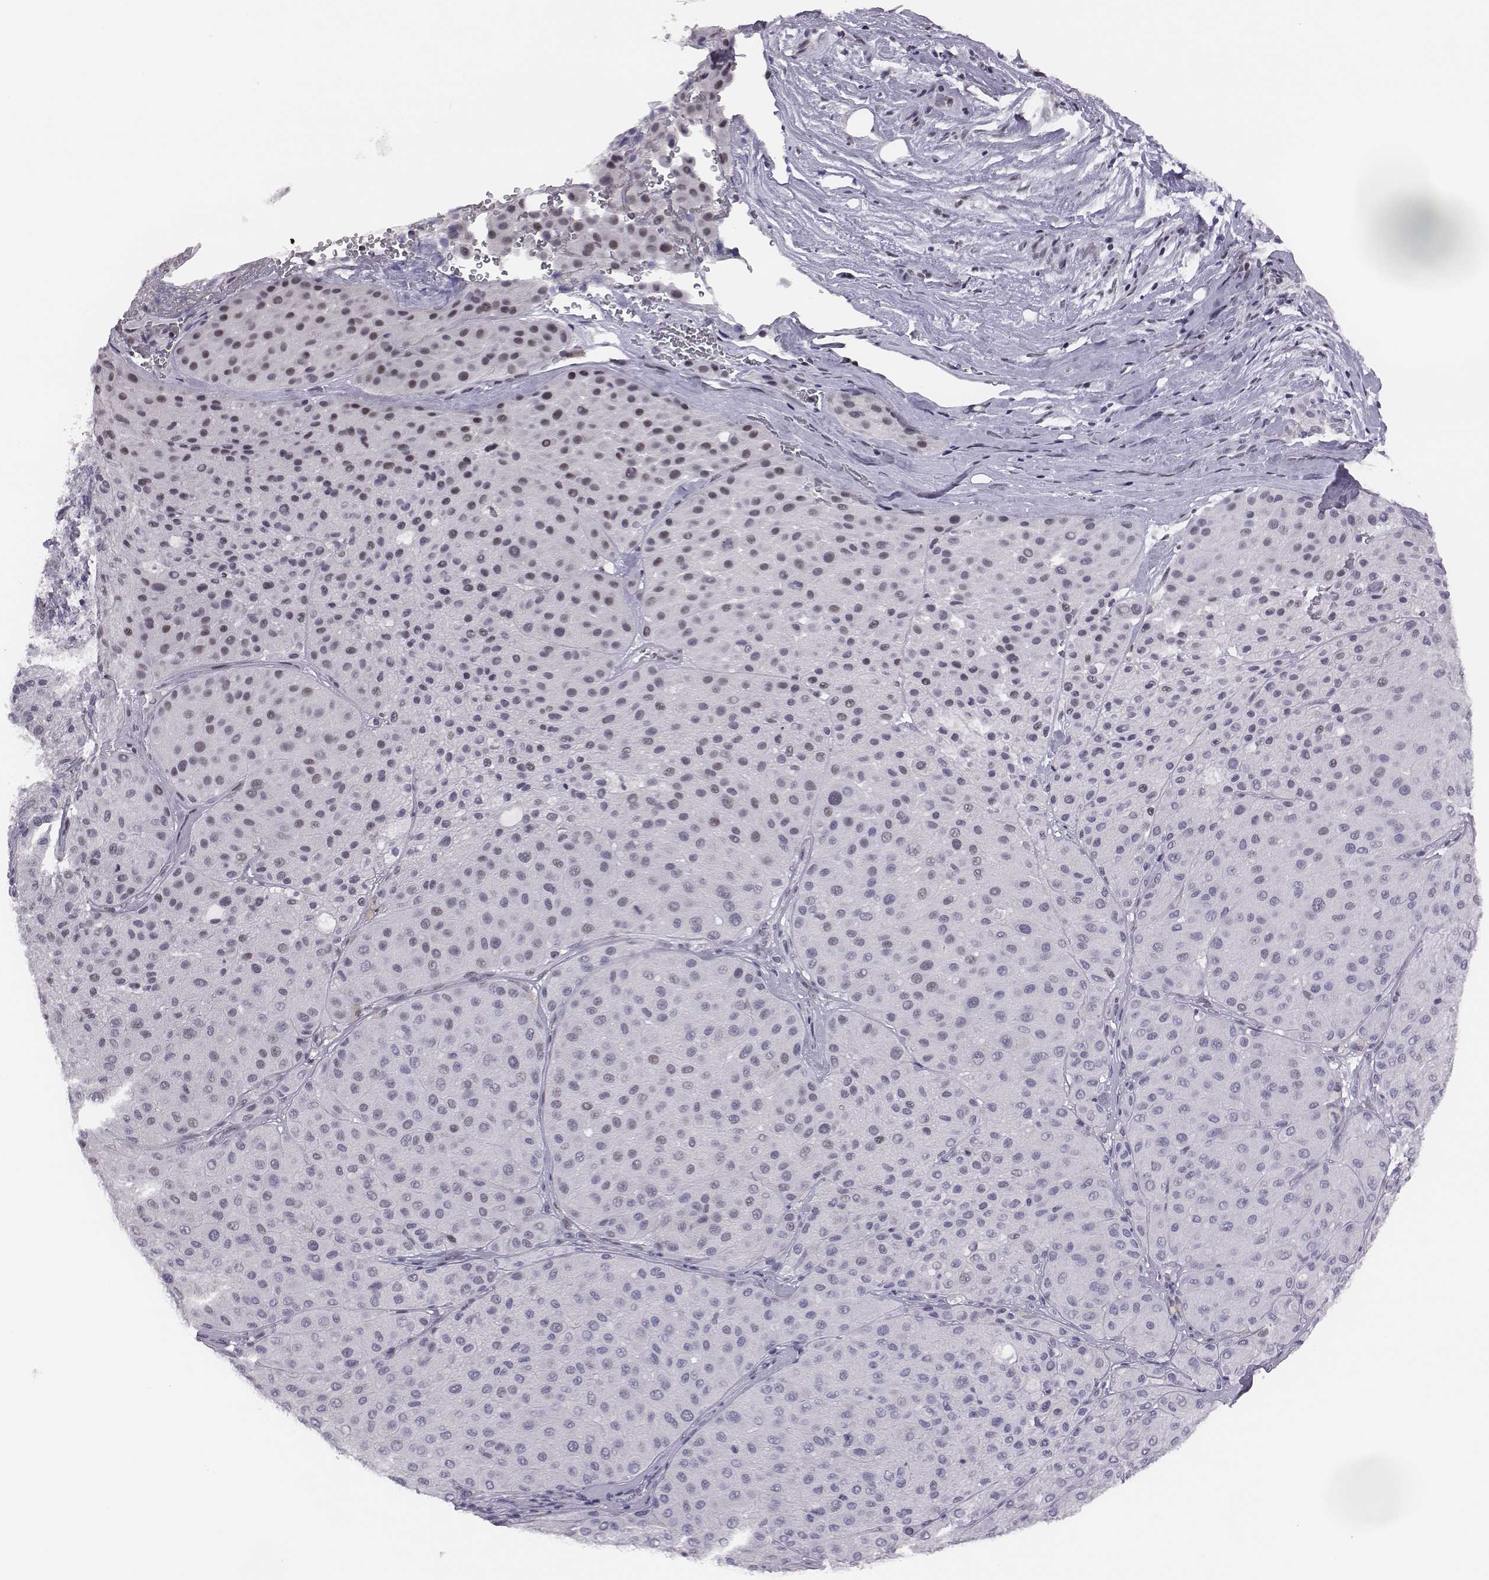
{"staining": {"intensity": "weak", "quantity": "<25%", "location": "nuclear"}, "tissue": "melanoma", "cell_type": "Tumor cells", "image_type": "cancer", "snomed": [{"axis": "morphology", "description": "Malignant melanoma, Metastatic site"}, {"axis": "topography", "description": "Smooth muscle"}], "caption": "This is an IHC photomicrograph of melanoma. There is no staining in tumor cells.", "gene": "ACOD1", "patient": {"sex": "male", "age": 41}}